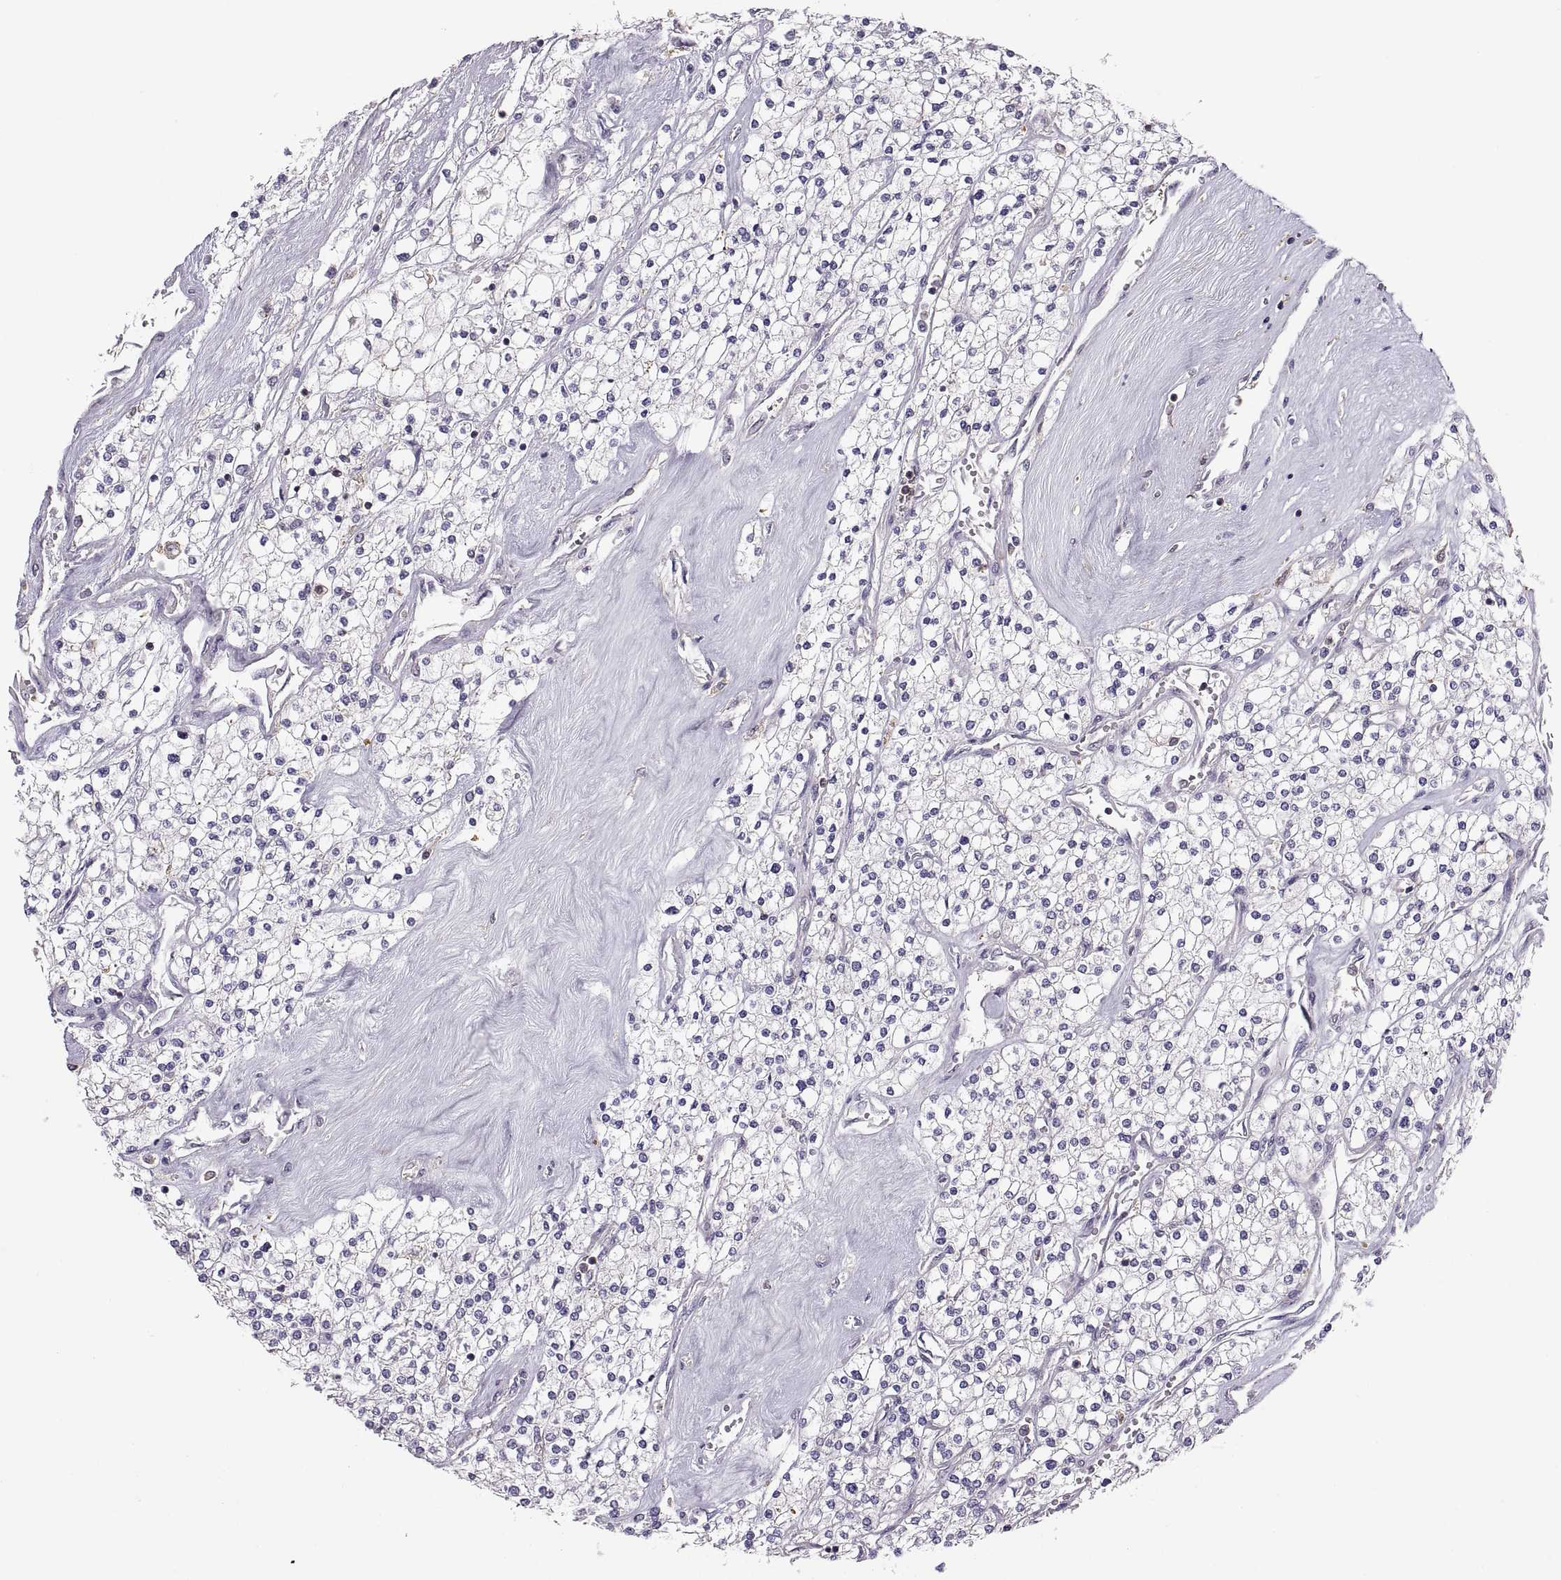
{"staining": {"intensity": "negative", "quantity": "none", "location": "none"}, "tissue": "renal cancer", "cell_type": "Tumor cells", "image_type": "cancer", "snomed": [{"axis": "morphology", "description": "Adenocarcinoma, NOS"}, {"axis": "topography", "description": "Kidney"}], "caption": "Renal cancer (adenocarcinoma) was stained to show a protein in brown. There is no significant positivity in tumor cells.", "gene": "SPATA32", "patient": {"sex": "male", "age": 80}}